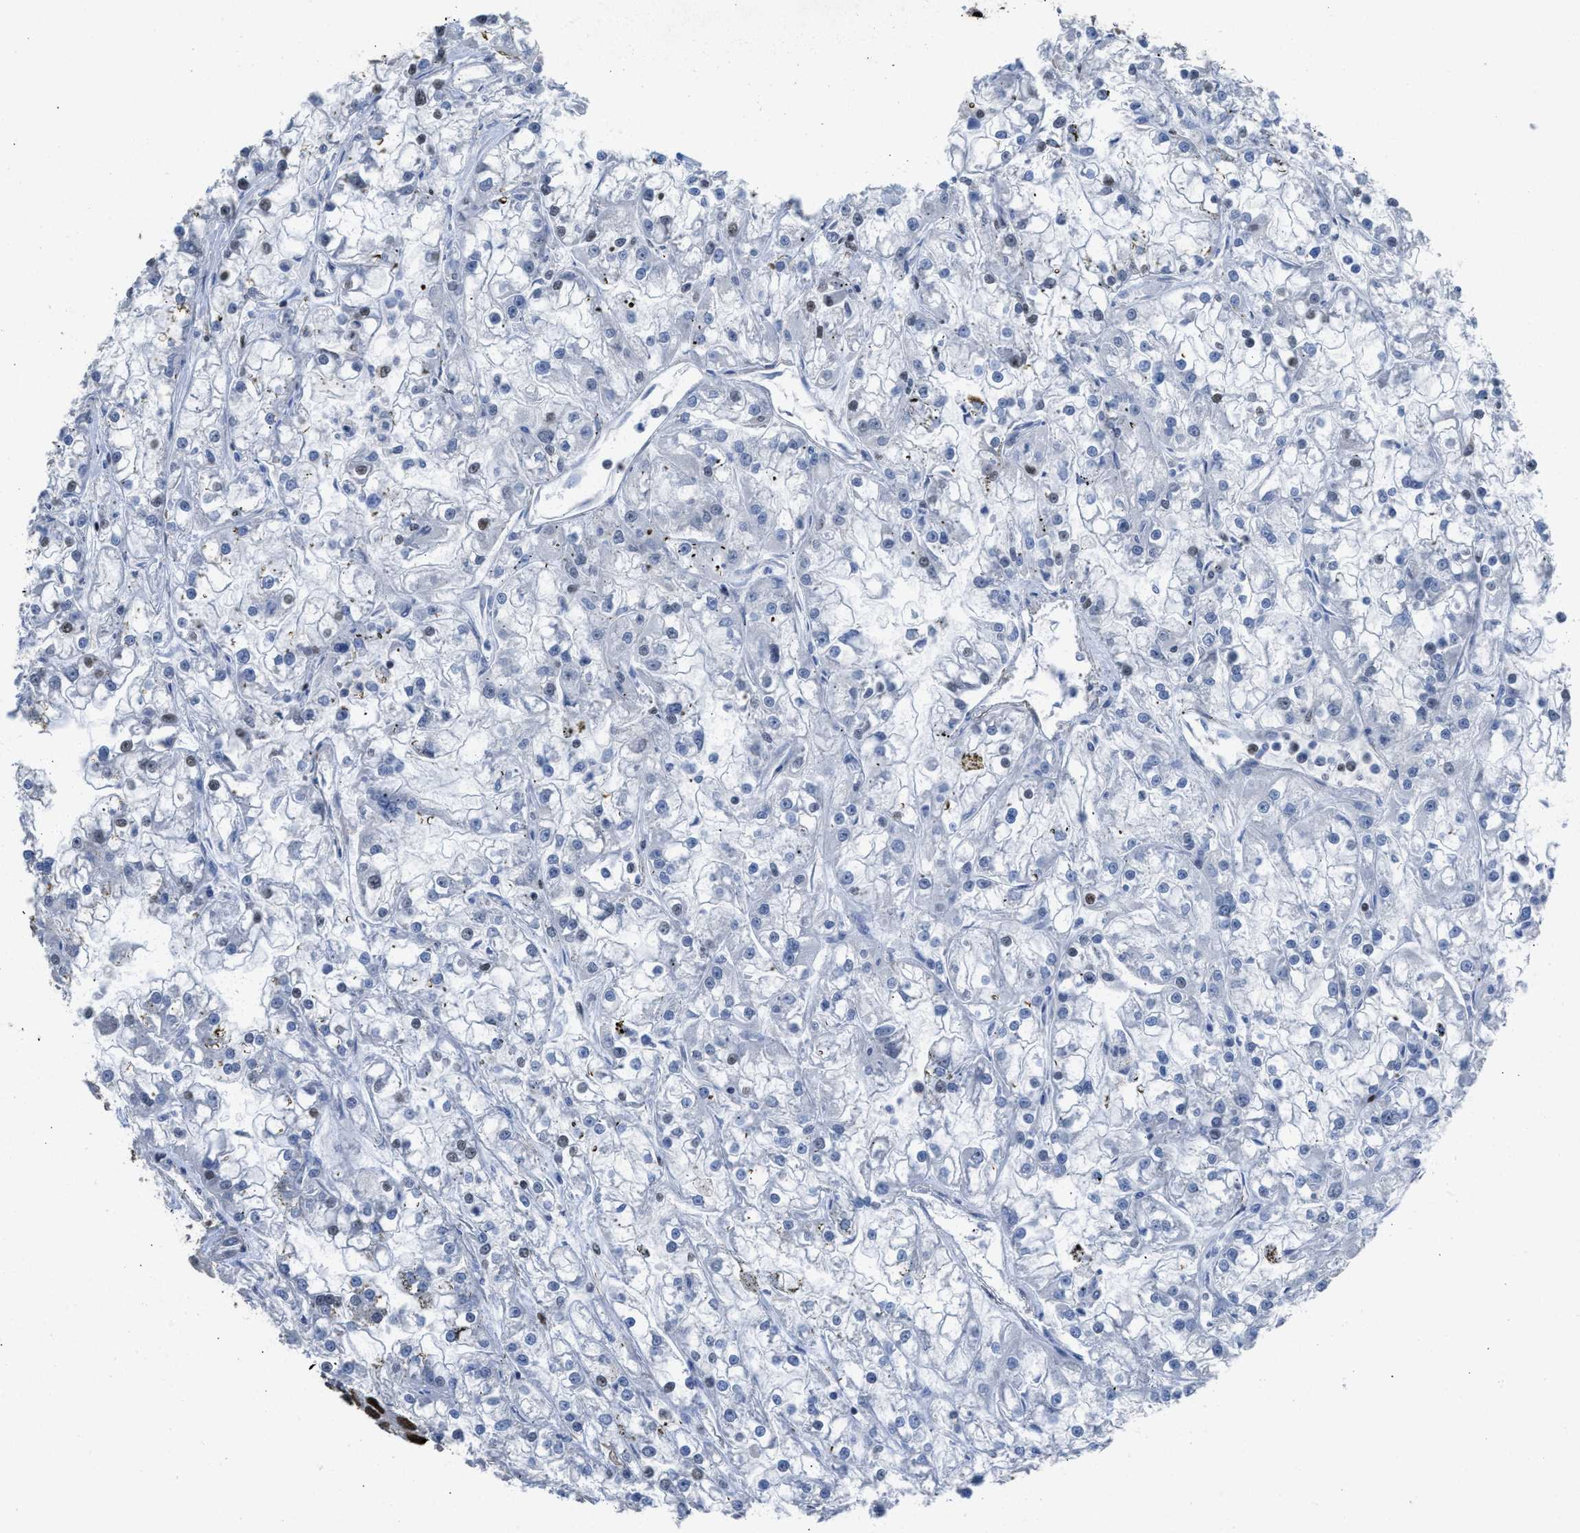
{"staining": {"intensity": "weak", "quantity": "<25%", "location": "nuclear"}, "tissue": "renal cancer", "cell_type": "Tumor cells", "image_type": "cancer", "snomed": [{"axis": "morphology", "description": "Adenocarcinoma, NOS"}, {"axis": "topography", "description": "Kidney"}], "caption": "DAB immunohistochemical staining of adenocarcinoma (renal) exhibits no significant expression in tumor cells.", "gene": "SCAF4", "patient": {"sex": "female", "age": 52}}